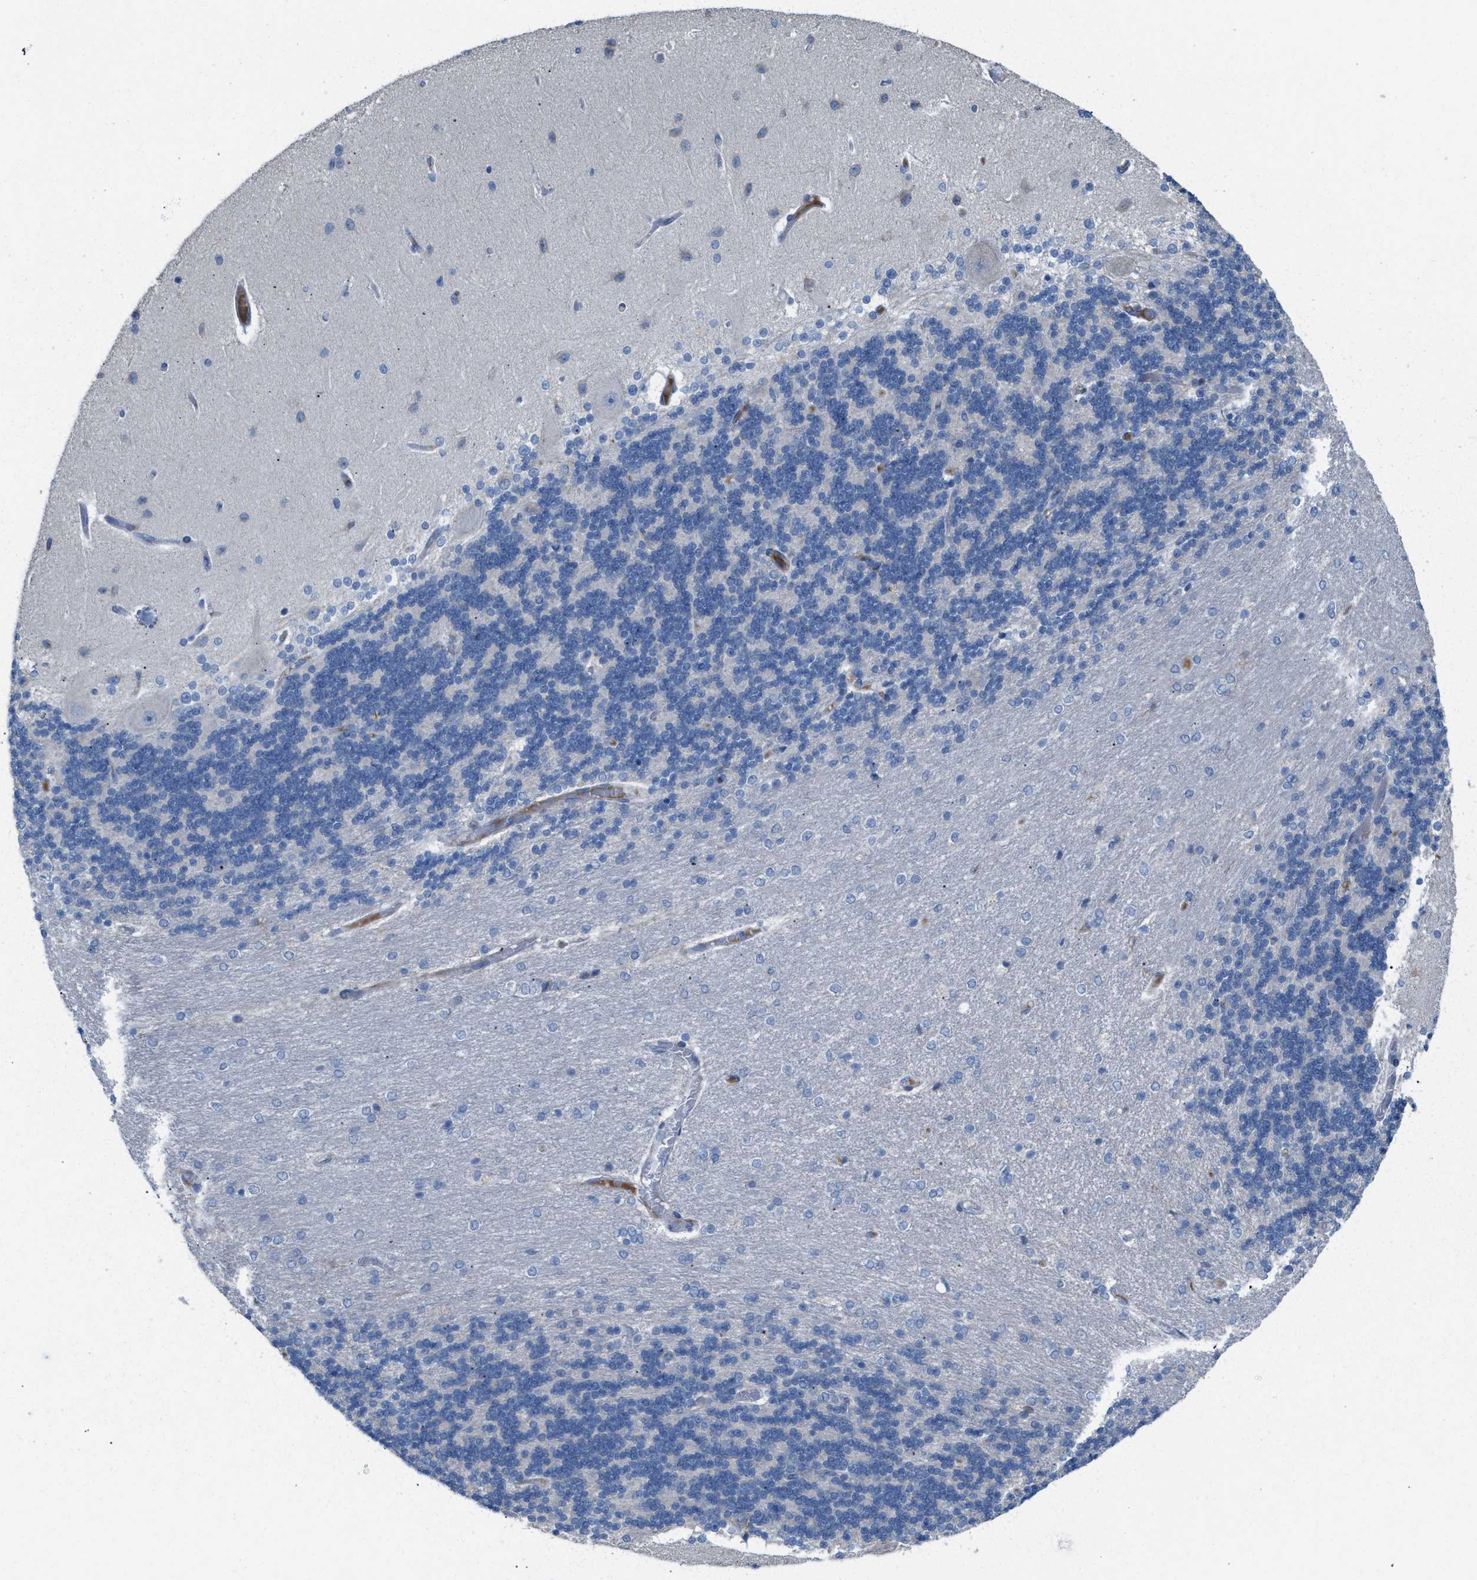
{"staining": {"intensity": "negative", "quantity": "none", "location": "none"}, "tissue": "cerebellum", "cell_type": "Cells in granular layer", "image_type": "normal", "snomed": [{"axis": "morphology", "description": "Normal tissue, NOS"}, {"axis": "topography", "description": "Cerebellum"}], "caption": "Human cerebellum stained for a protein using immunohistochemistry (IHC) demonstrates no expression in cells in granular layer.", "gene": "MPP3", "patient": {"sex": "female", "age": 54}}